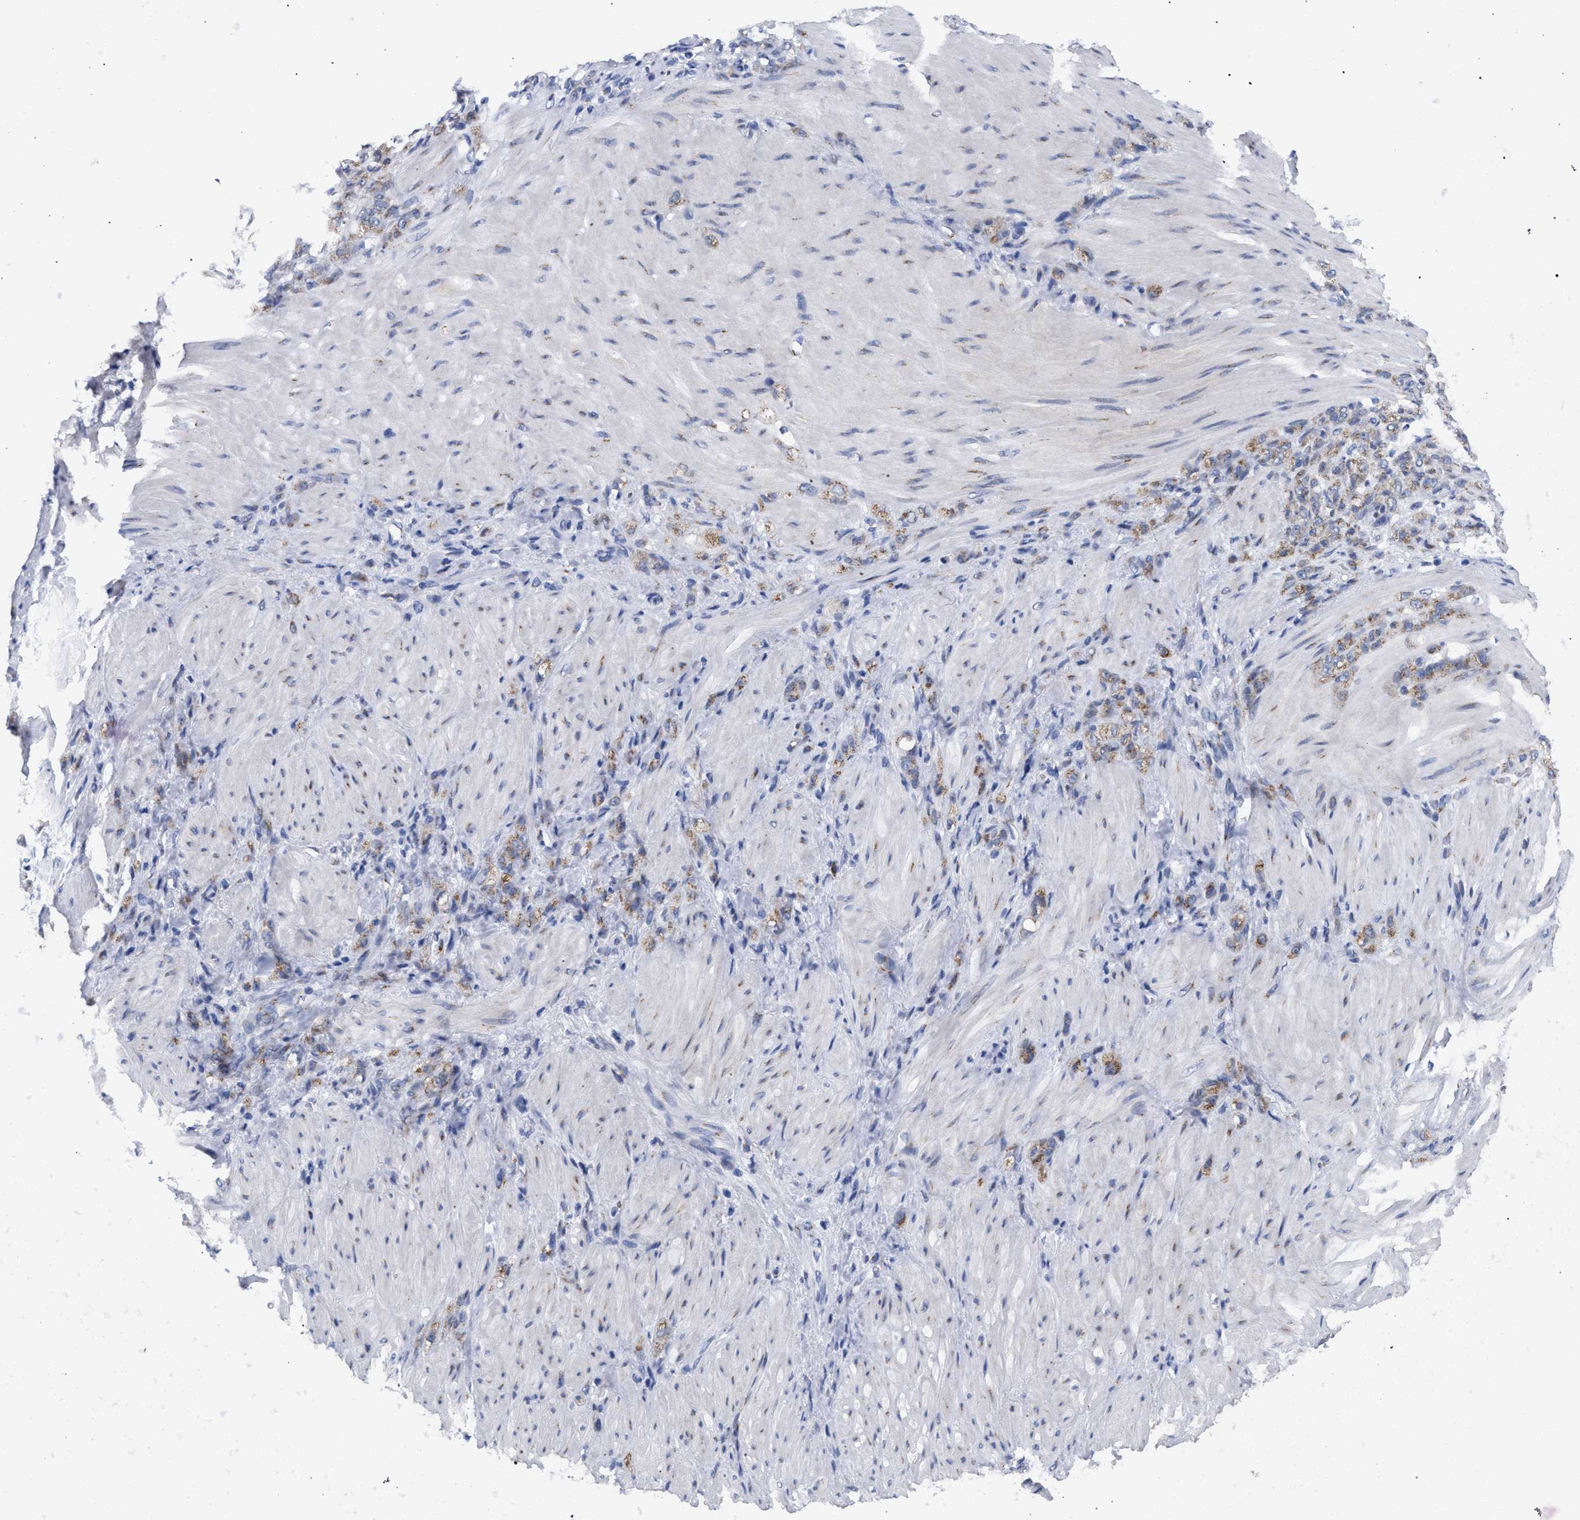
{"staining": {"intensity": "weak", "quantity": ">75%", "location": "cytoplasmic/membranous"}, "tissue": "stomach cancer", "cell_type": "Tumor cells", "image_type": "cancer", "snomed": [{"axis": "morphology", "description": "Normal tissue, NOS"}, {"axis": "morphology", "description": "Adenocarcinoma, NOS"}, {"axis": "topography", "description": "Stomach"}], "caption": "This is an image of IHC staining of stomach adenocarcinoma, which shows weak staining in the cytoplasmic/membranous of tumor cells.", "gene": "GOLGA2", "patient": {"sex": "male", "age": 82}}